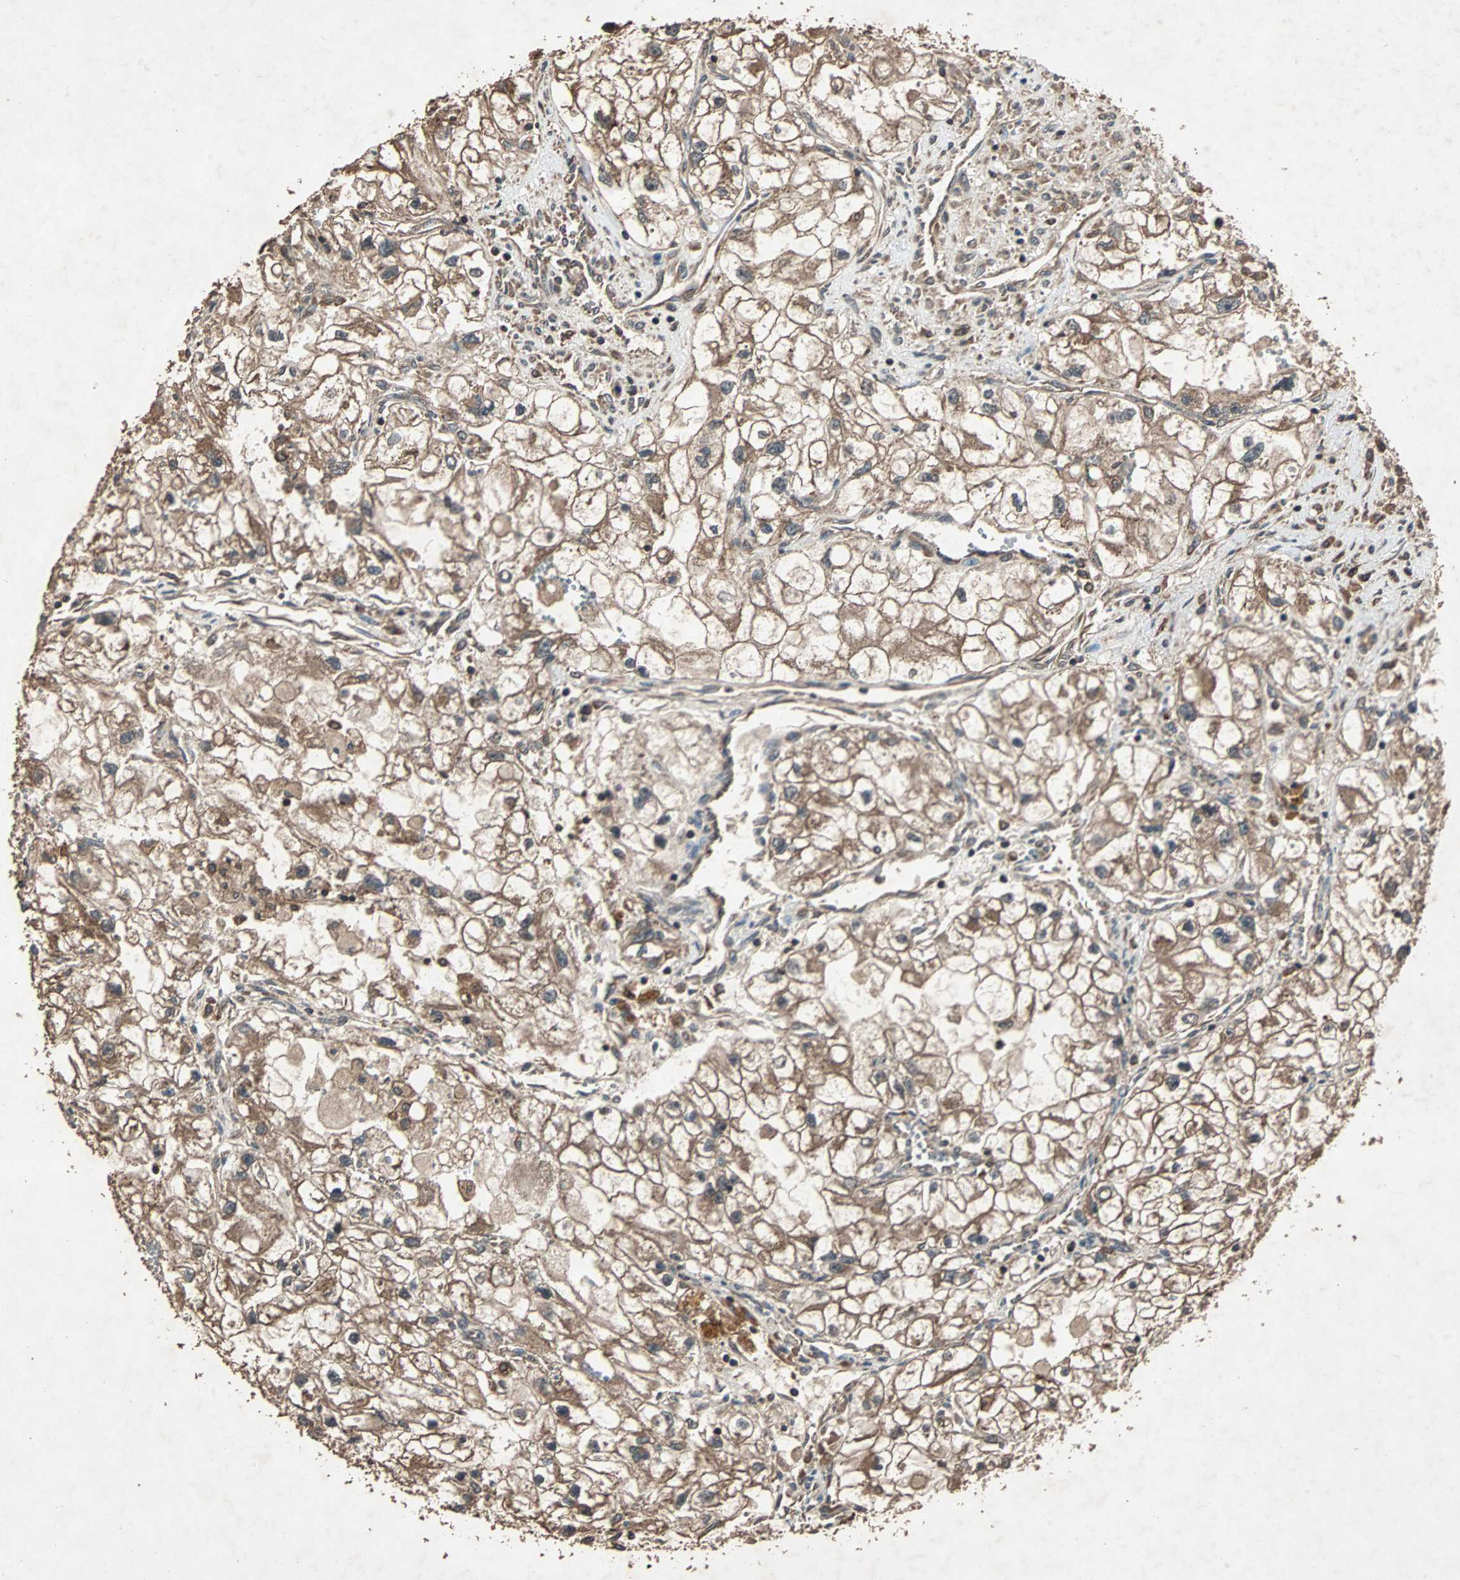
{"staining": {"intensity": "moderate", "quantity": ">75%", "location": "cytoplasmic/membranous"}, "tissue": "renal cancer", "cell_type": "Tumor cells", "image_type": "cancer", "snomed": [{"axis": "morphology", "description": "Adenocarcinoma, NOS"}, {"axis": "topography", "description": "Kidney"}], "caption": "Renal adenocarcinoma stained with DAB immunohistochemistry (IHC) exhibits medium levels of moderate cytoplasmic/membranous expression in approximately >75% of tumor cells.", "gene": "LAMTOR5", "patient": {"sex": "female", "age": 70}}